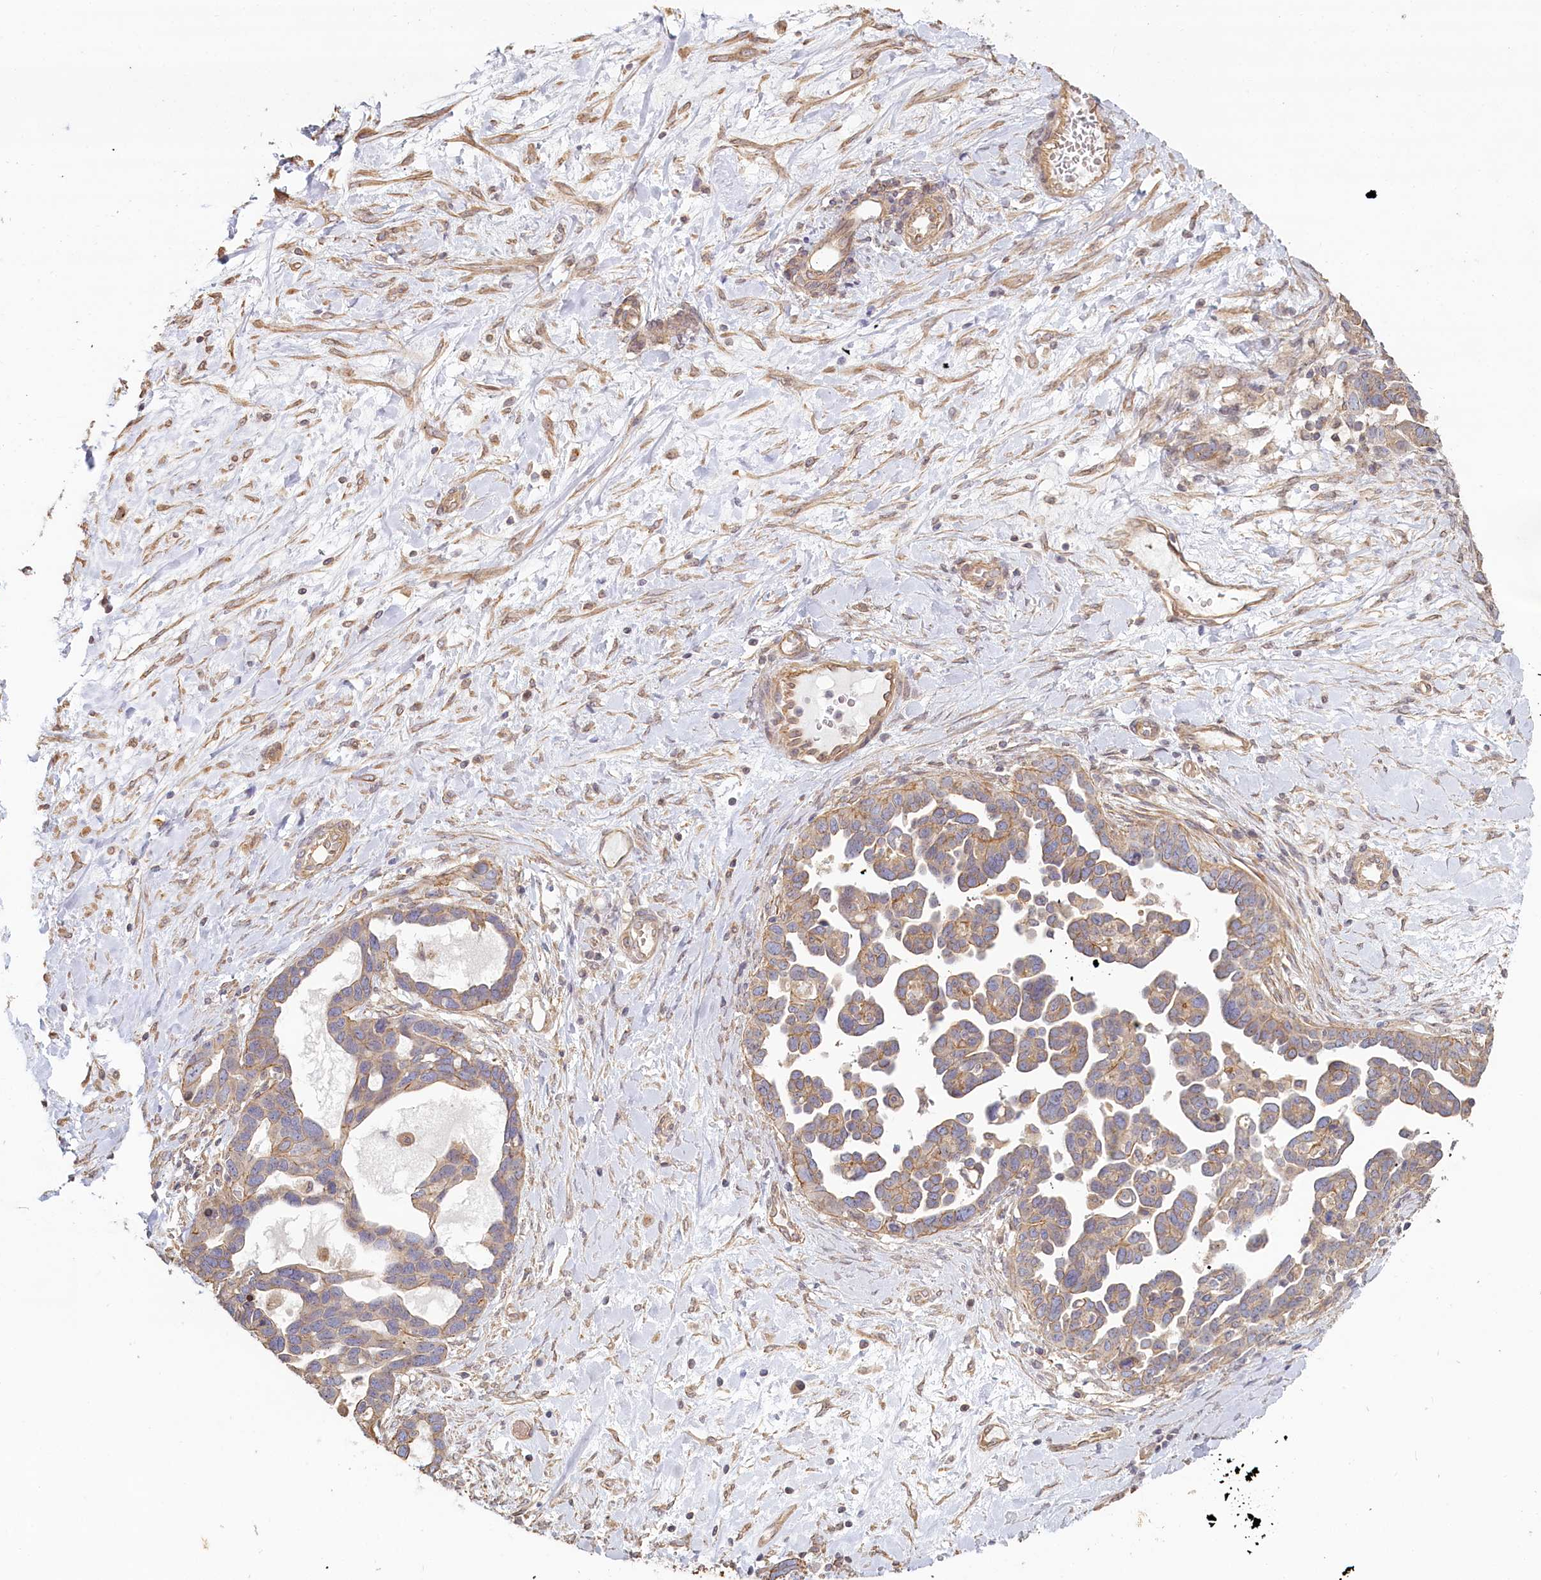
{"staining": {"intensity": "weak", "quantity": ">75%", "location": "cytoplasmic/membranous"}, "tissue": "ovarian cancer", "cell_type": "Tumor cells", "image_type": "cancer", "snomed": [{"axis": "morphology", "description": "Cystadenocarcinoma, serous, NOS"}, {"axis": "topography", "description": "Ovary"}], "caption": "Weak cytoplasmic/membranous positivity is seen in about >75% of tumor cells in ovarian cancer.", "gene": "TCHP", "patient": {"sex": "female", "age": 54}}